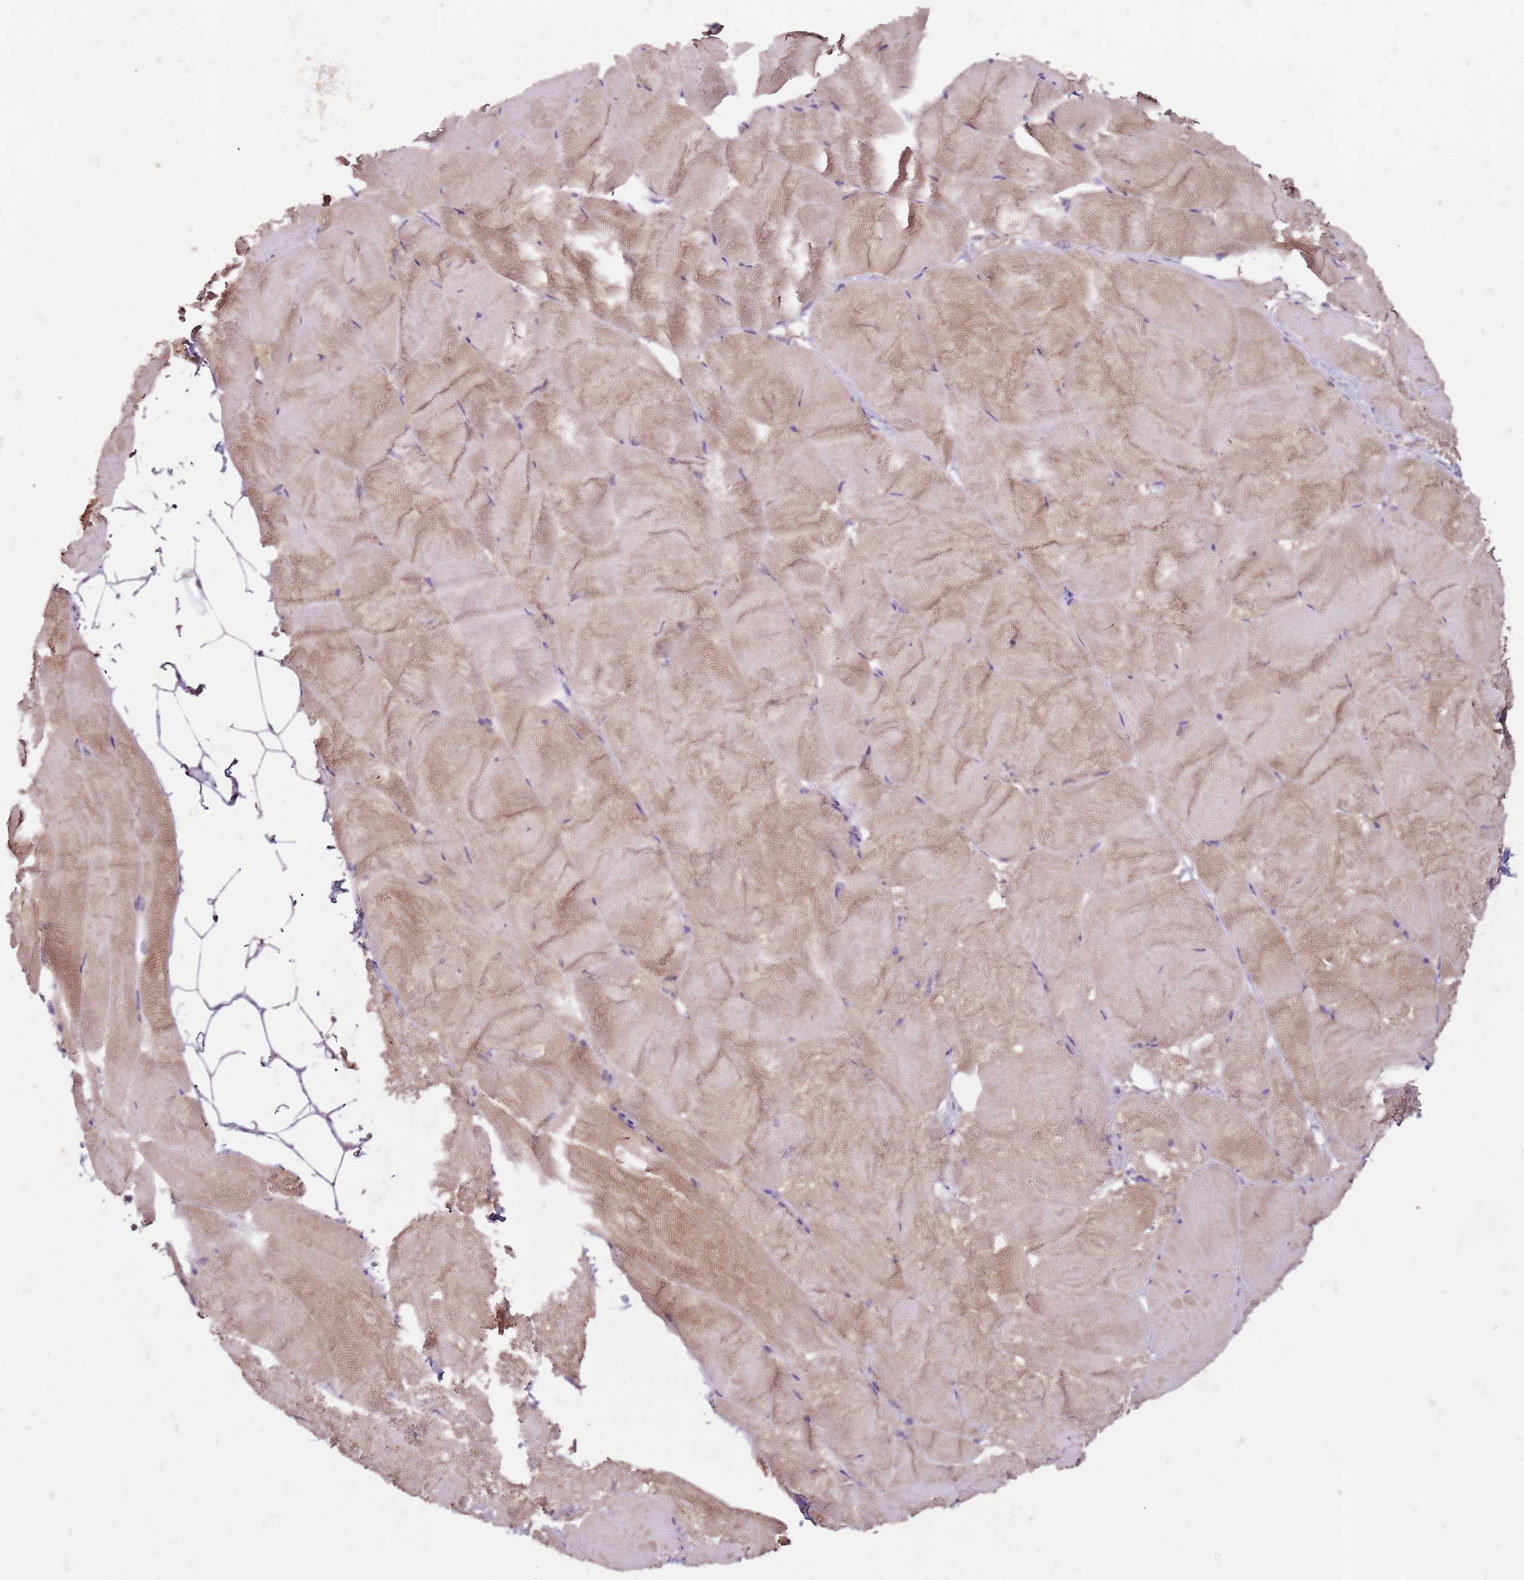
{"staining": {"intensity": "weak", "quantity": "25%-75%", "location": "cytoplasmic/membranous"}, "tissue": "skeletal muscle", "cell_type": "Myocytes", "image_type": "normal", "snomed": [{"axis": "morphology", "description": "Normal tissue, NOS"}, {"axis": "topography", "description": "Skeletal muscle"}], "caption": "Protein expression analysis of benign skeletal muscle shows weak cytoplasmic/membranous staining in about 25%-75% of myocytes.", "gene": "MDH1", "patient": {"sex": "female", "age": 64}}